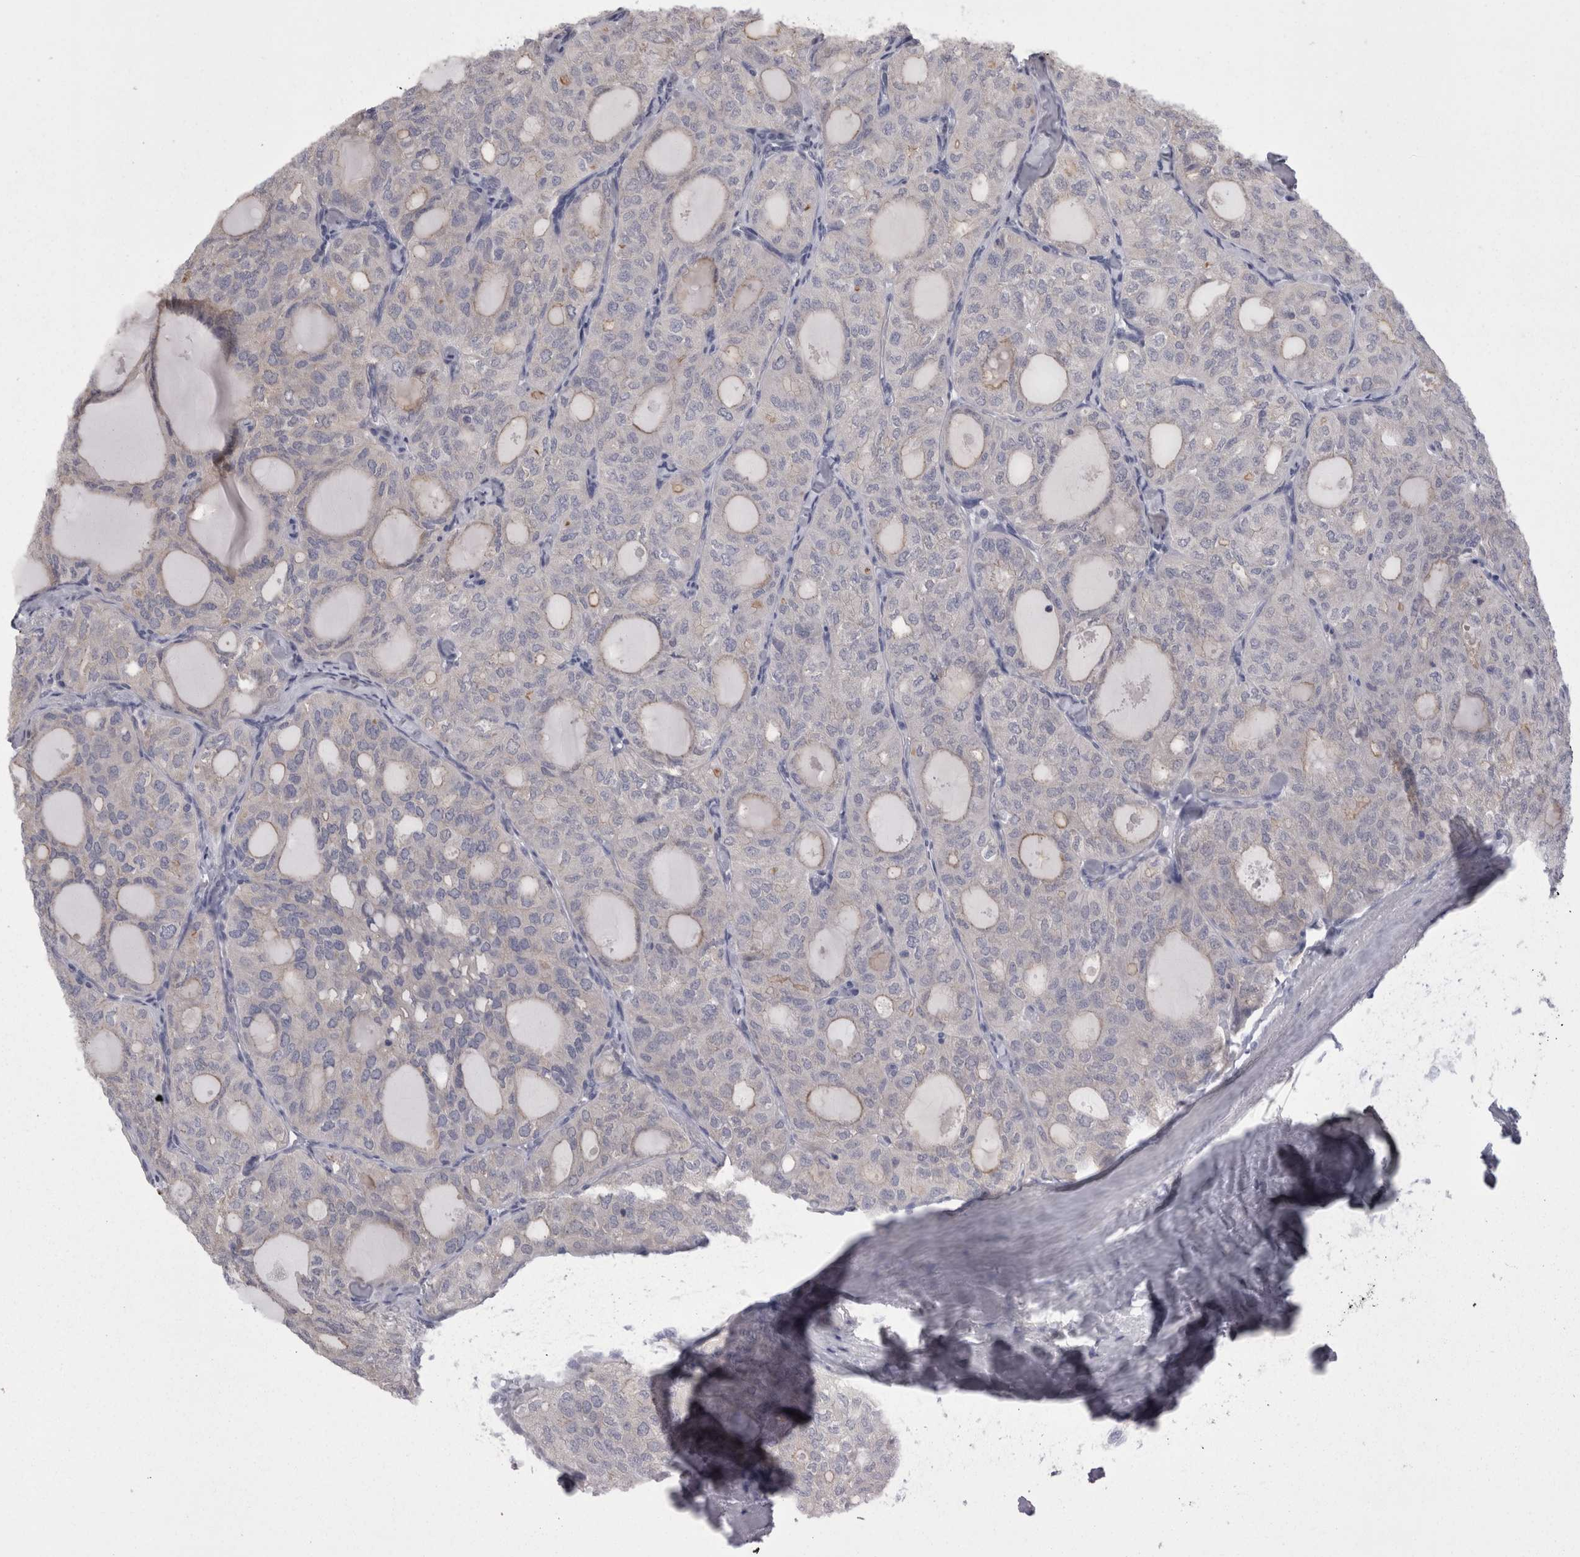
{"staining": {"intensity": "weak", "quantity": "25%-75%", "location": "cytoplasmic/membranous"}, "tissue": "thyroid cancer", "cell_type": "Tumor cells", "image_type": "cancer", "snomed": [{"axis": "morphology", "description": "Follicular adenoma carcinoma, NOS"}, {"axis": "topography", "description": "Thyroid gland"}], "caption": "Immunohistochemical staining of thyroid cancer (follicular adenoma carcinoma) exhibits low levels of weak cytoplasmic/membranous staining in about 25%-75% of tumor cells.", "gene": "CAMK2D", "patient": {"sex": "male", "age": 75}}